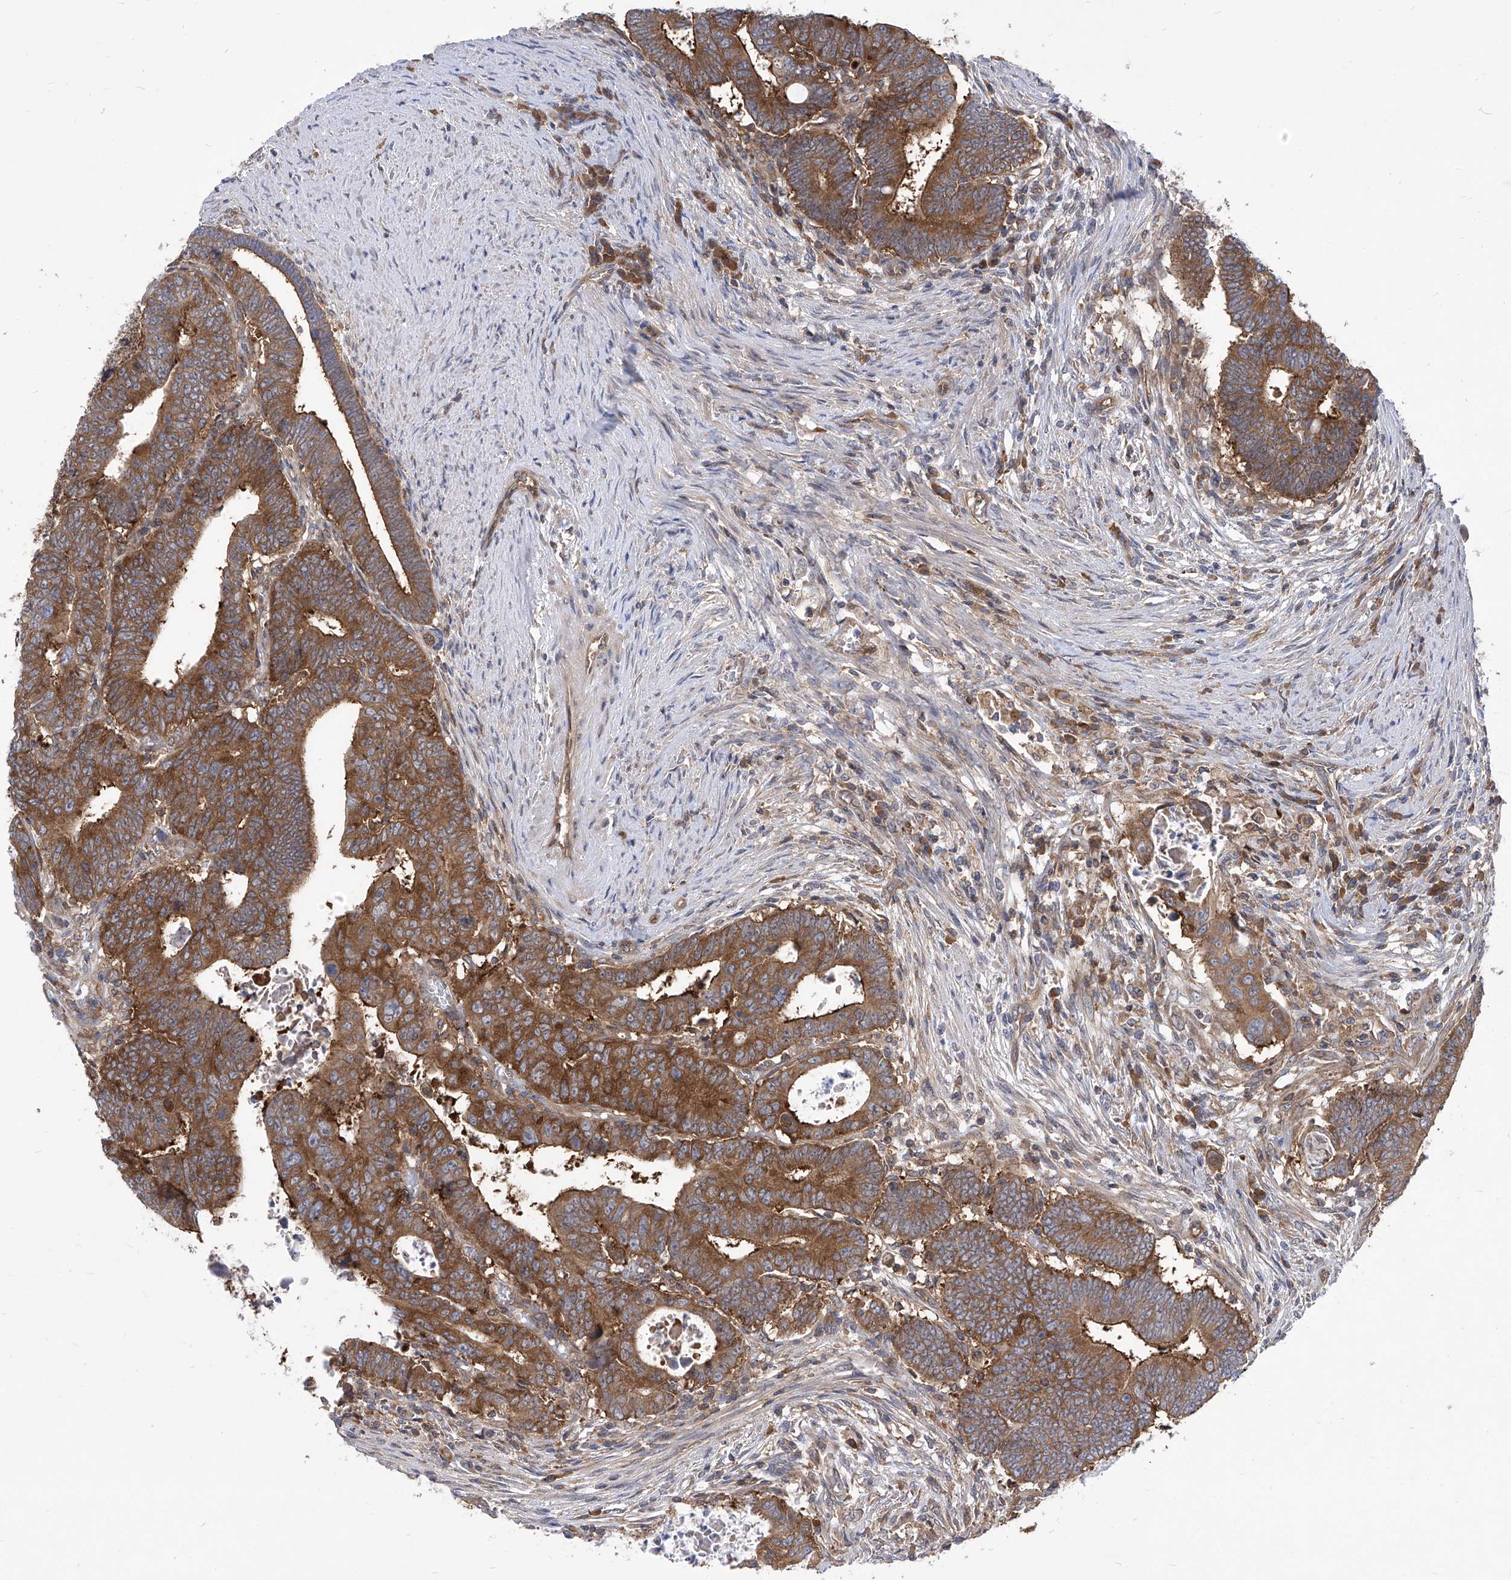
{"staining": {"intensity": "moderate", "quantity": ">75%", "location": "cytoplasmic/membranous"}, "tissue": "colorectal cancer", "cell_type": "Tumor cells", "image_type": "cancer", "snomed": [{"axis": "morphology", "description": "Normal tissue, NOS"}, {"axis": "morphology", "description": "Adenocarcinoma, NOS"}, {"axis": "topography", "description": "Rectum"}], "caption": "Colorectal cancer (adenocarcinoma) stained with a protein marker demonstrates moderate staining in tumor cells.", "gene": "EIF3M", "patient": {"sex": "female", "age": 65}}